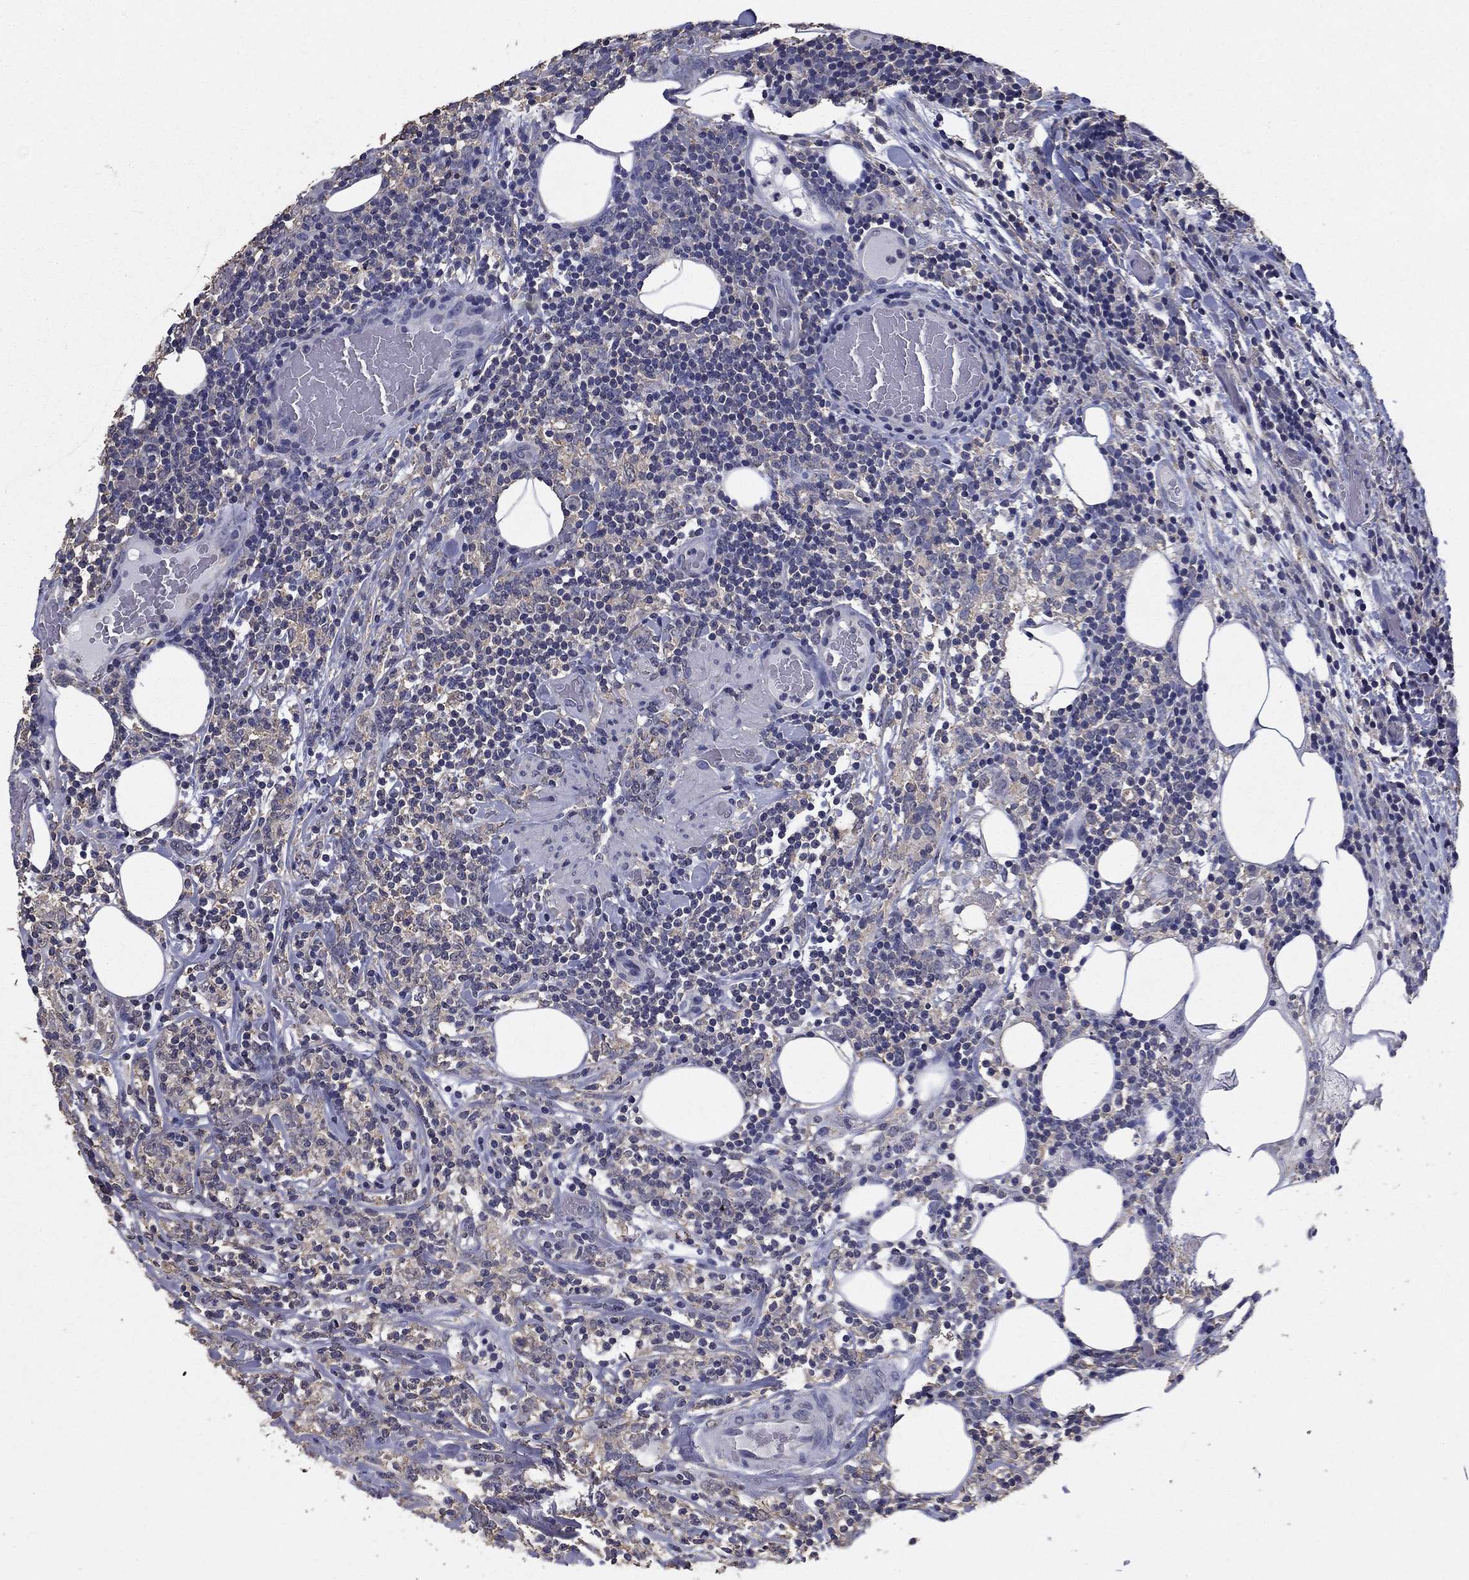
{"staining": {"intensity": "negative", "quantity": "none", "location": "none"}, "tissue": "lymphoma", "cell_type": "Tumor cells", "image_type": "cancer", "snomed": [{"axis": "morphology", "description": "Malignant lymphoma, non-Hodgkin's type, High grade"}, {"axis": "topography", "description": "Lymph node"}], "caption": "Malignant lymphoma, non-Hodgkin's type (high-grade) was stained to show a protein in brown. There is no significant expression in tumor cells.", "gene": "MFAP3L", "patient": {"sex": "female", "age": 84}}